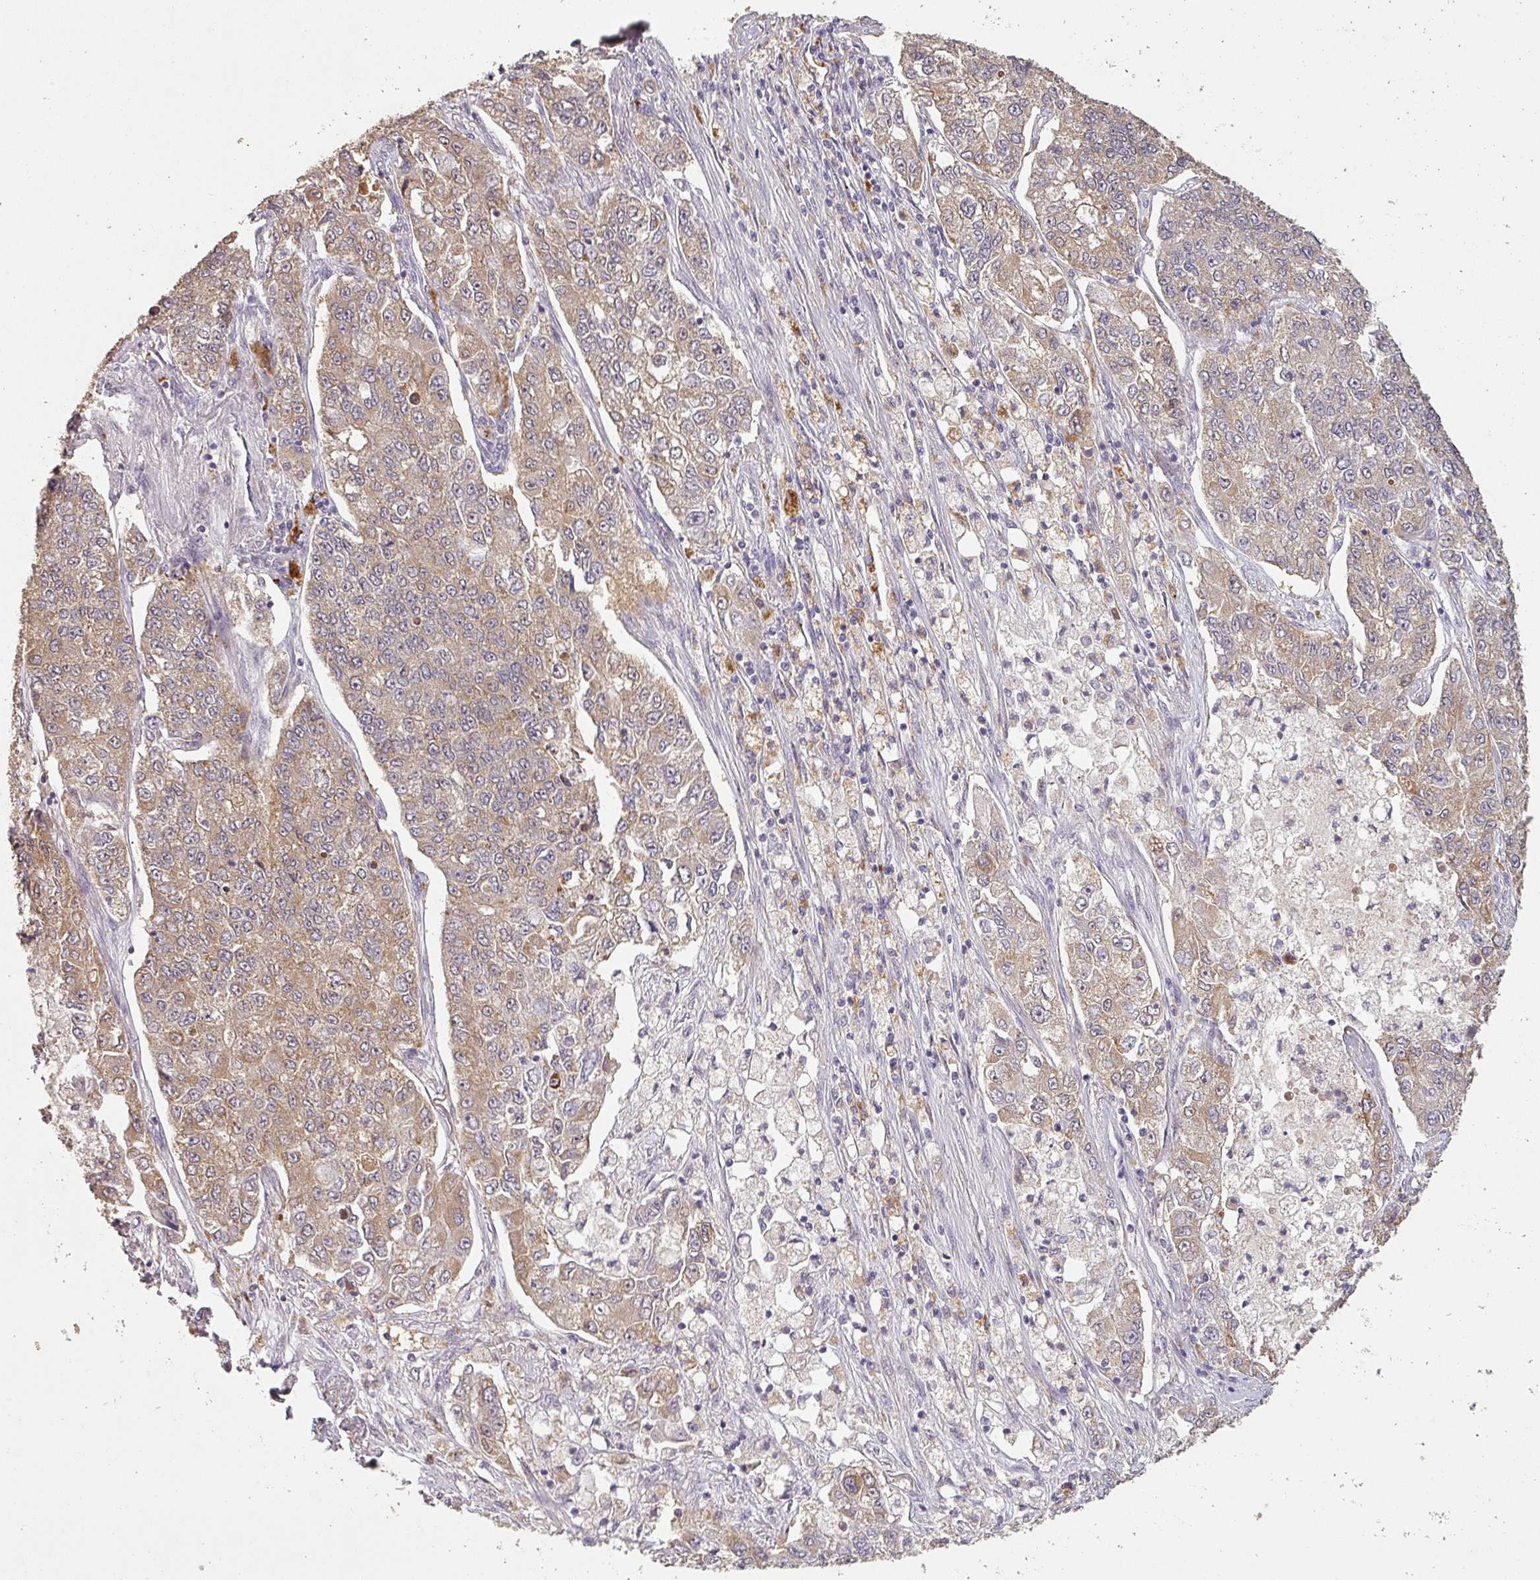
{"staining": {"intensity": "moderate", "quantity": "25%-75%", "location": "cytoplasmic/membranous"}, "tissue": "lung cancer", "cell_type": "Tumor cells", "image_type": "cancer", "snomed": [{"axis": "morphology", "description": "Adenocarcinoma, NOS"}, {"axis": "topography", "description": "Lung"}], "caption": "Immunohistochemistry of lung adenocarcinoma demonstrates medium levels of moderate cytoplasmic/membranous staining in about 25%-75% of tumor cells.", "gene": "LYPLA1", "patient": {"sex": "male", "age": 49}}